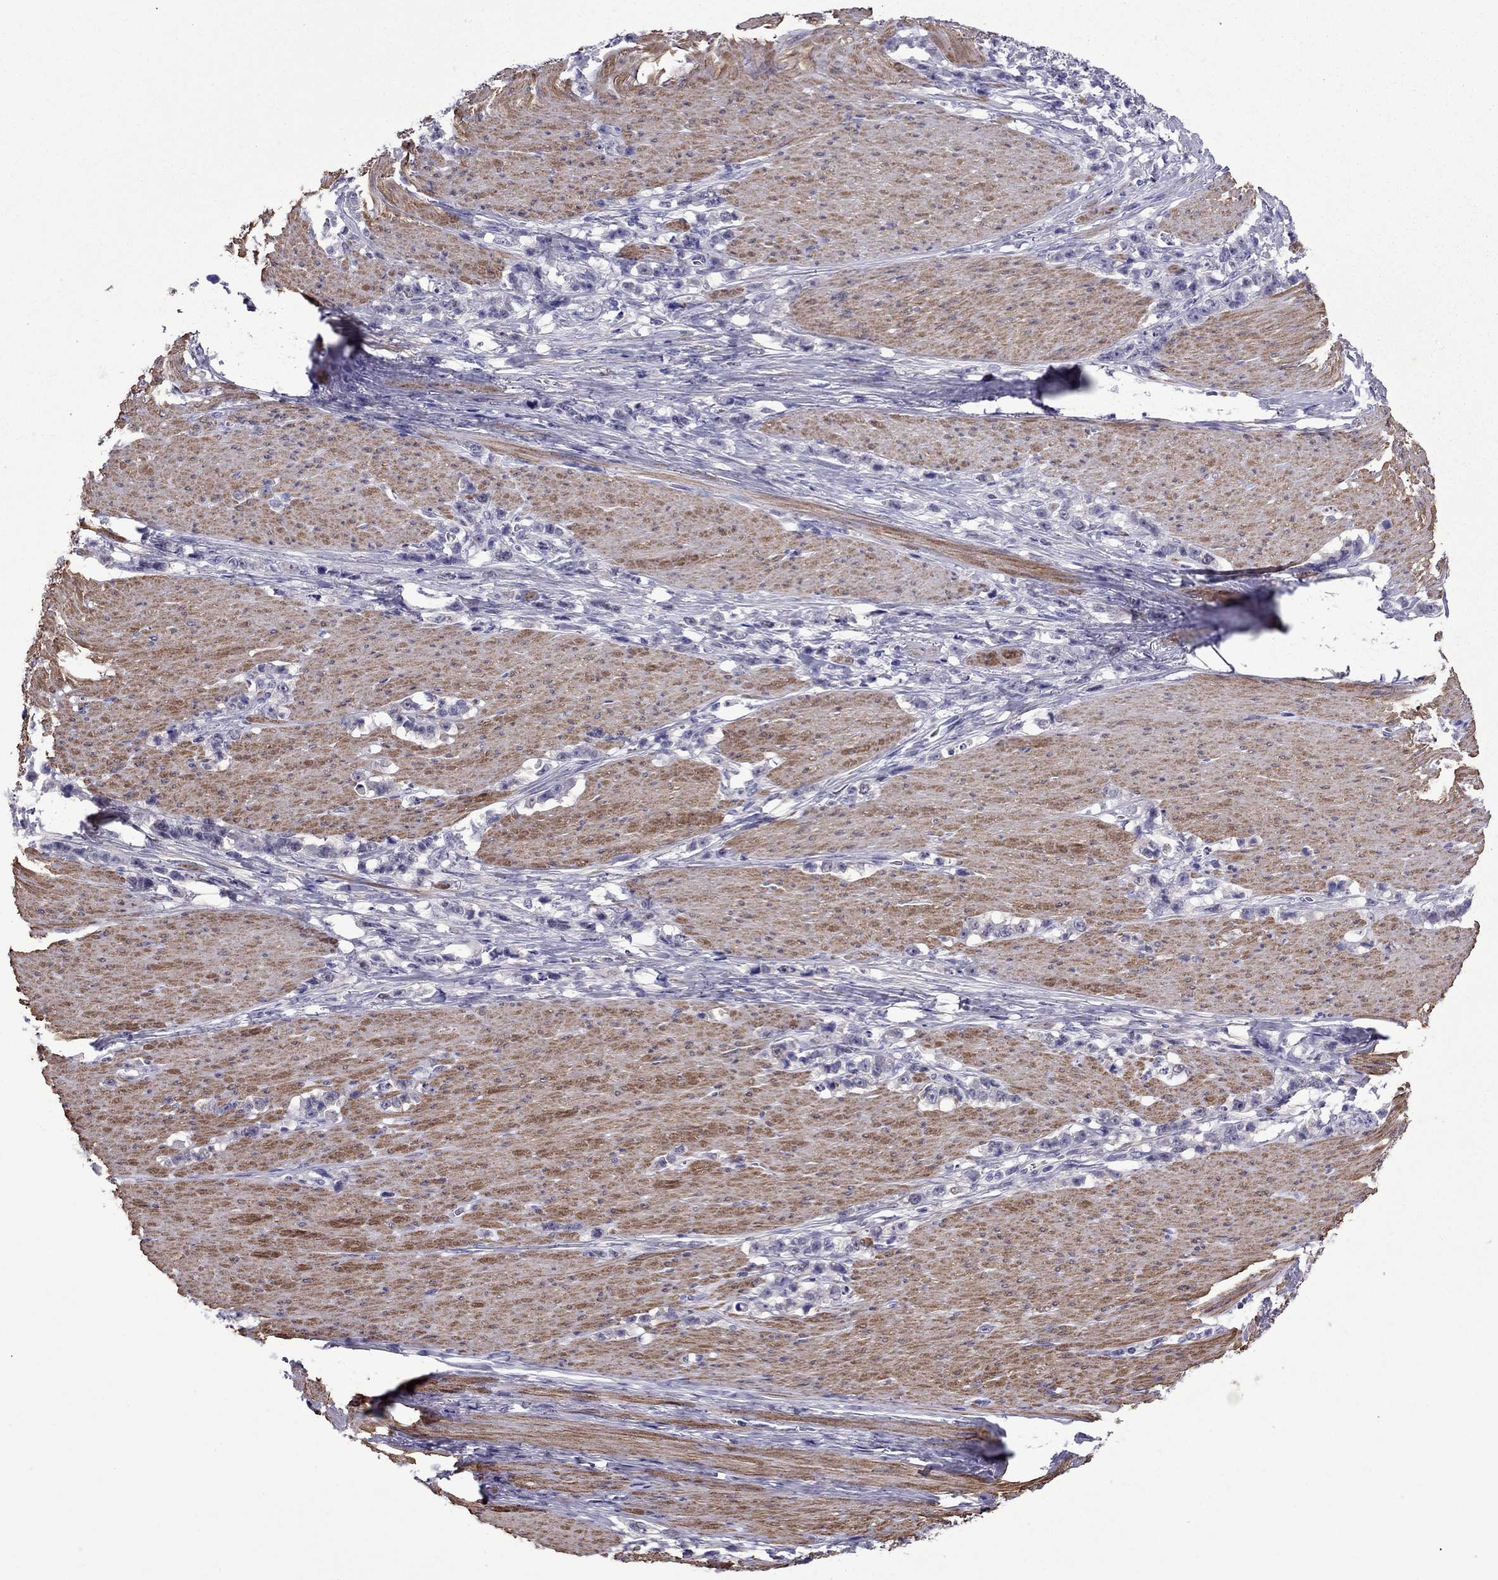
{"staining": {"intensity": "negative", "quantity": "none", "location": "none"}, "tissue": "stomach cancer", "cell_type": "Tumor cells", "image_type": "cancer", "snomed": [{"axis": "morphology", "description": "Adenocarcinoma, NOS"}, {"axis": "topography", "description": "Stomach, lower"}], "caption": "DAB (3,3'-diaminobenzidine) immunohistochemical staining of human stomach cancer displays no significant expression in tumor cells.", "gene": "CHRNA5", "patient": {"sex": "male", "age": 88}}